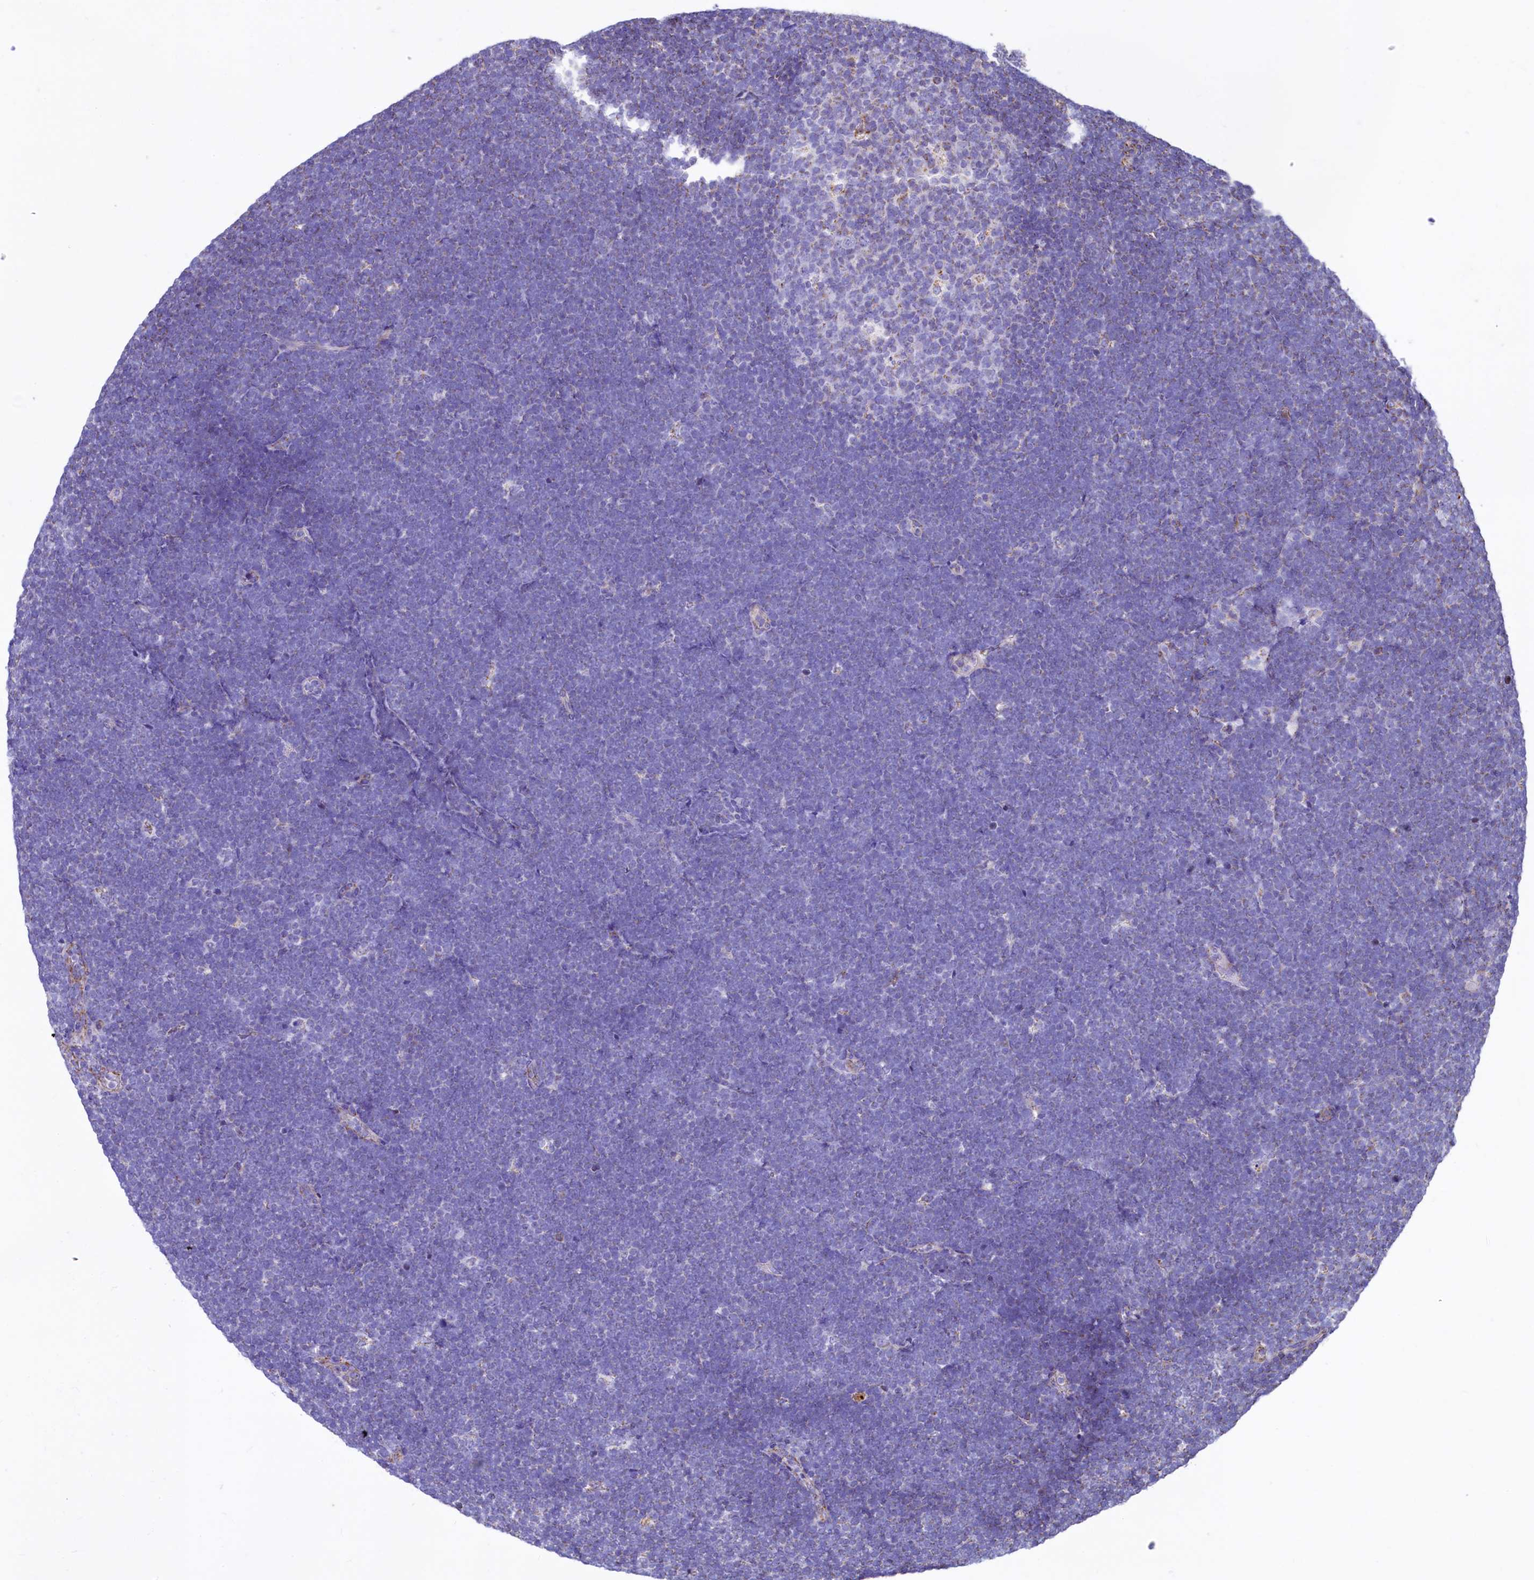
{"staining": {"intensity": "negative", "quantity": "none", "location": "none"}, "tissue": "lymphoma", "cell_type": "Tumor cells", "image_type": "cancer", "snomed": [{"axis": "morphology", "description": "Malignant lymphoma, non-Hodgkin's type, High grade"}, {"axis": "topography", "description": "Lymph node"}], "caption": "DAB immunohistochemical staining of human high-grade malignant lymphoma, non-Hodgkin's type demonstrates no significant positivity in tumor cells. Brightfield microscopy of IHC stained with DAB (3,3'-diaminobenzidine) (brown) and hematoxylin (blue), captured at high magnification.", "gene": "VWCE", "patient": {"sex": "male", "age": 13}}